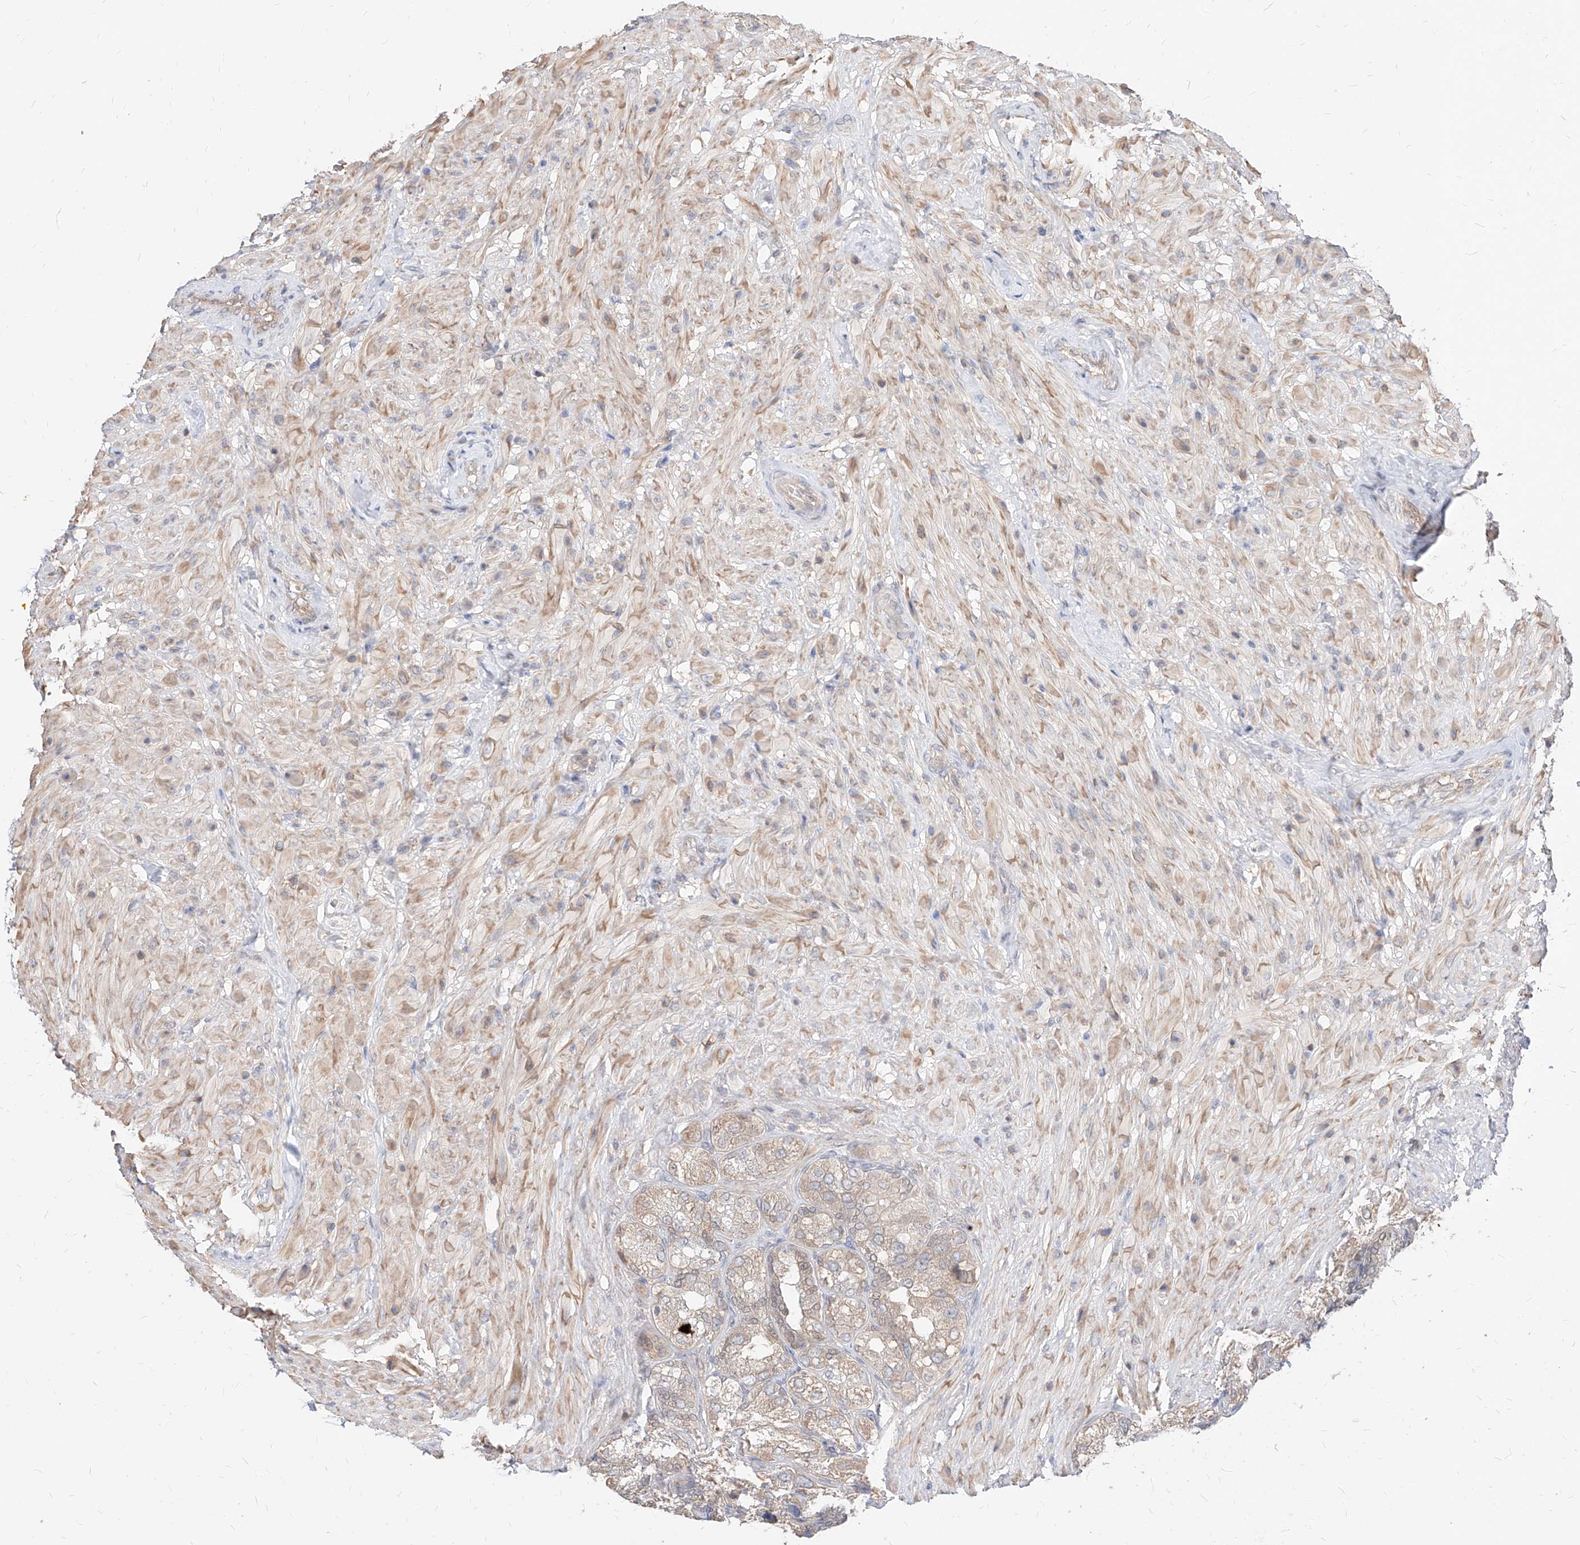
{"staining": {"intensity": "moderate", "quantity": ">75%", "location": "cytoplasmic/membranous"}, "tissue": "seminal vesicle", "cell_type": "Glandular cells", "image_type": "normal", "snomed": [{"axis": "morphology", "description": "Normal tissue, NOS"}, {"axis": "topography", "description": "Seminal veicle"}, {"axis": "topography", "description": "Peripheral nerve tissue"}], "caption": "A medium amount of moderate cytoplasmic/membranous expression is seen in approximately >75% of glandular cells in benign seminal vesicle.", "gene": "TSNAX", "patient": {"sex": "male", "age": 63}}